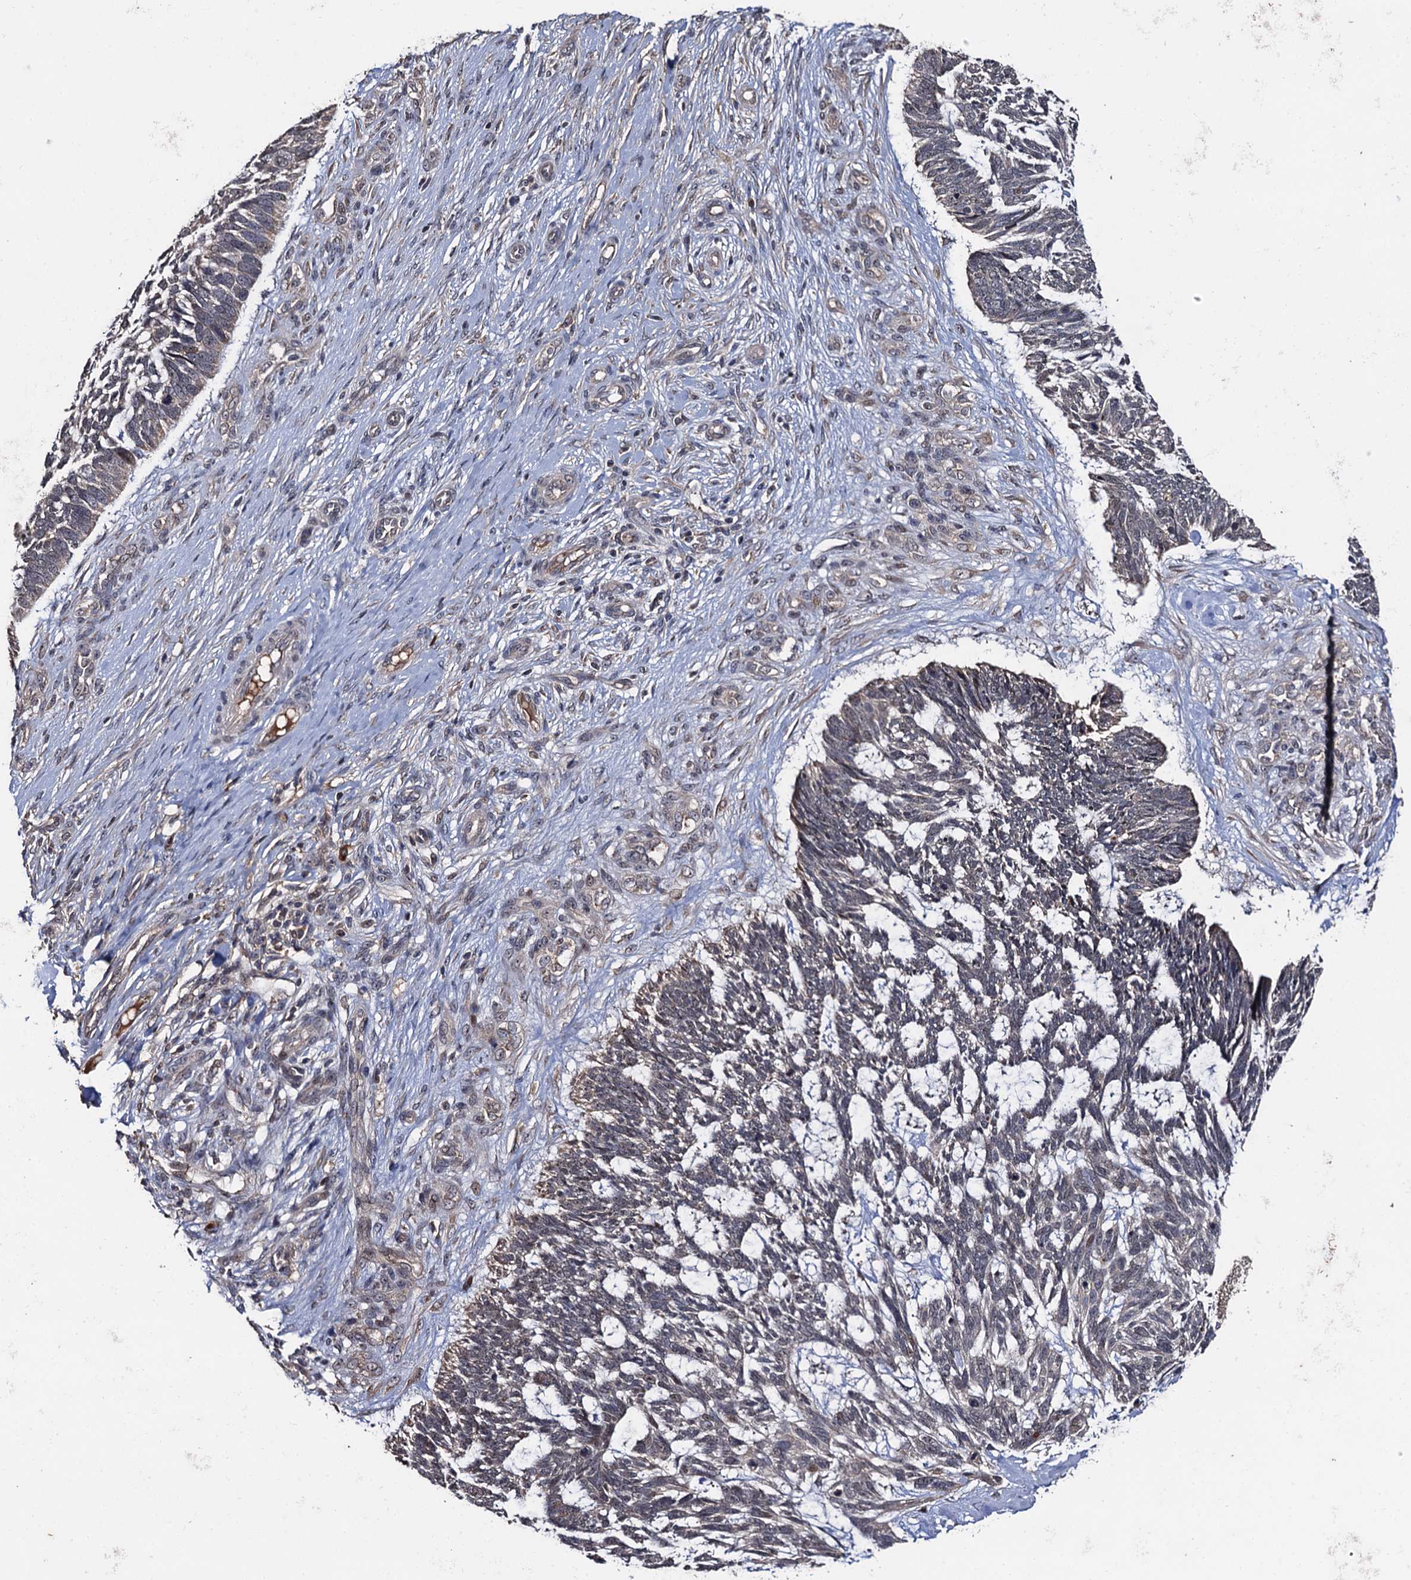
{"staining": {"intensity": "weak", "quantity": "<25%", "location": "nuclear"}, "tissue": "skin cancer", "cell_type": "Tumor cells", "image_type": "cancer", "snomed": [{"axis": "morphology", "description": "Basal cell carcinoma"}, {"axis": "topography", "description": "Skin"}], "caption": "Tumor cells show no significant protein positivity in skin basal cell carcinoma. Brightfield microscopy of immunohistochemistry stained with DAB (3,3'-diaminobenzidine) (brown) and hematoxylin (blue), captured at high magnification.", "gene": "LRRC63", "patient": {"sex": "male", "age": 88}}